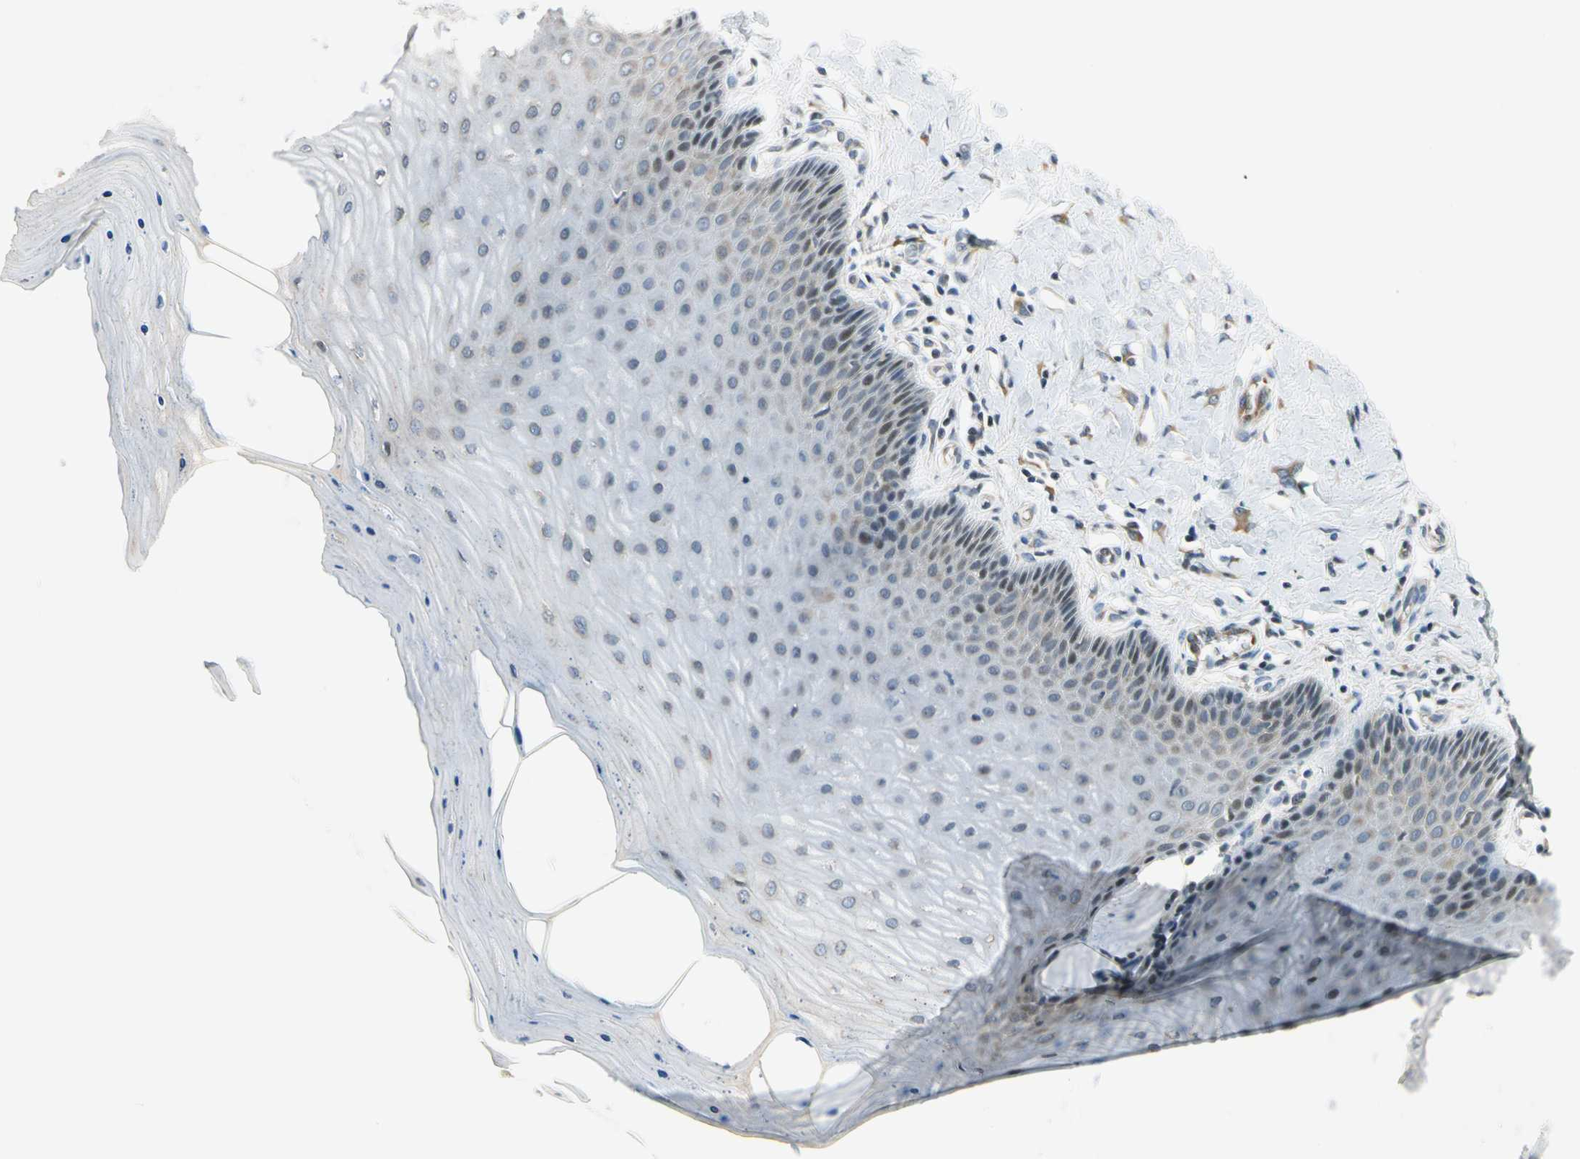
{"staining": {"intensity": "weak", "quantity": "25%-75%", "location": "cytoplasmic/membranous,nuclear"}, "tissue": "cervix", "cell_type": "Glandular cells", "image_type": "normal", "snomed": [{"axis": "morphology", "description": "Normal tissue, NOS"}, {"axis": "topography", "description": "Cervix"}], "caption": "Immunohistochemical staining of normal cervix displays weak cytoplasmic/membranous,nuclear protein positivity in approximately 25%-75% of glandular cells.", "gene": "NPDC1", "patient": {"sex": "female", "age": 55}}